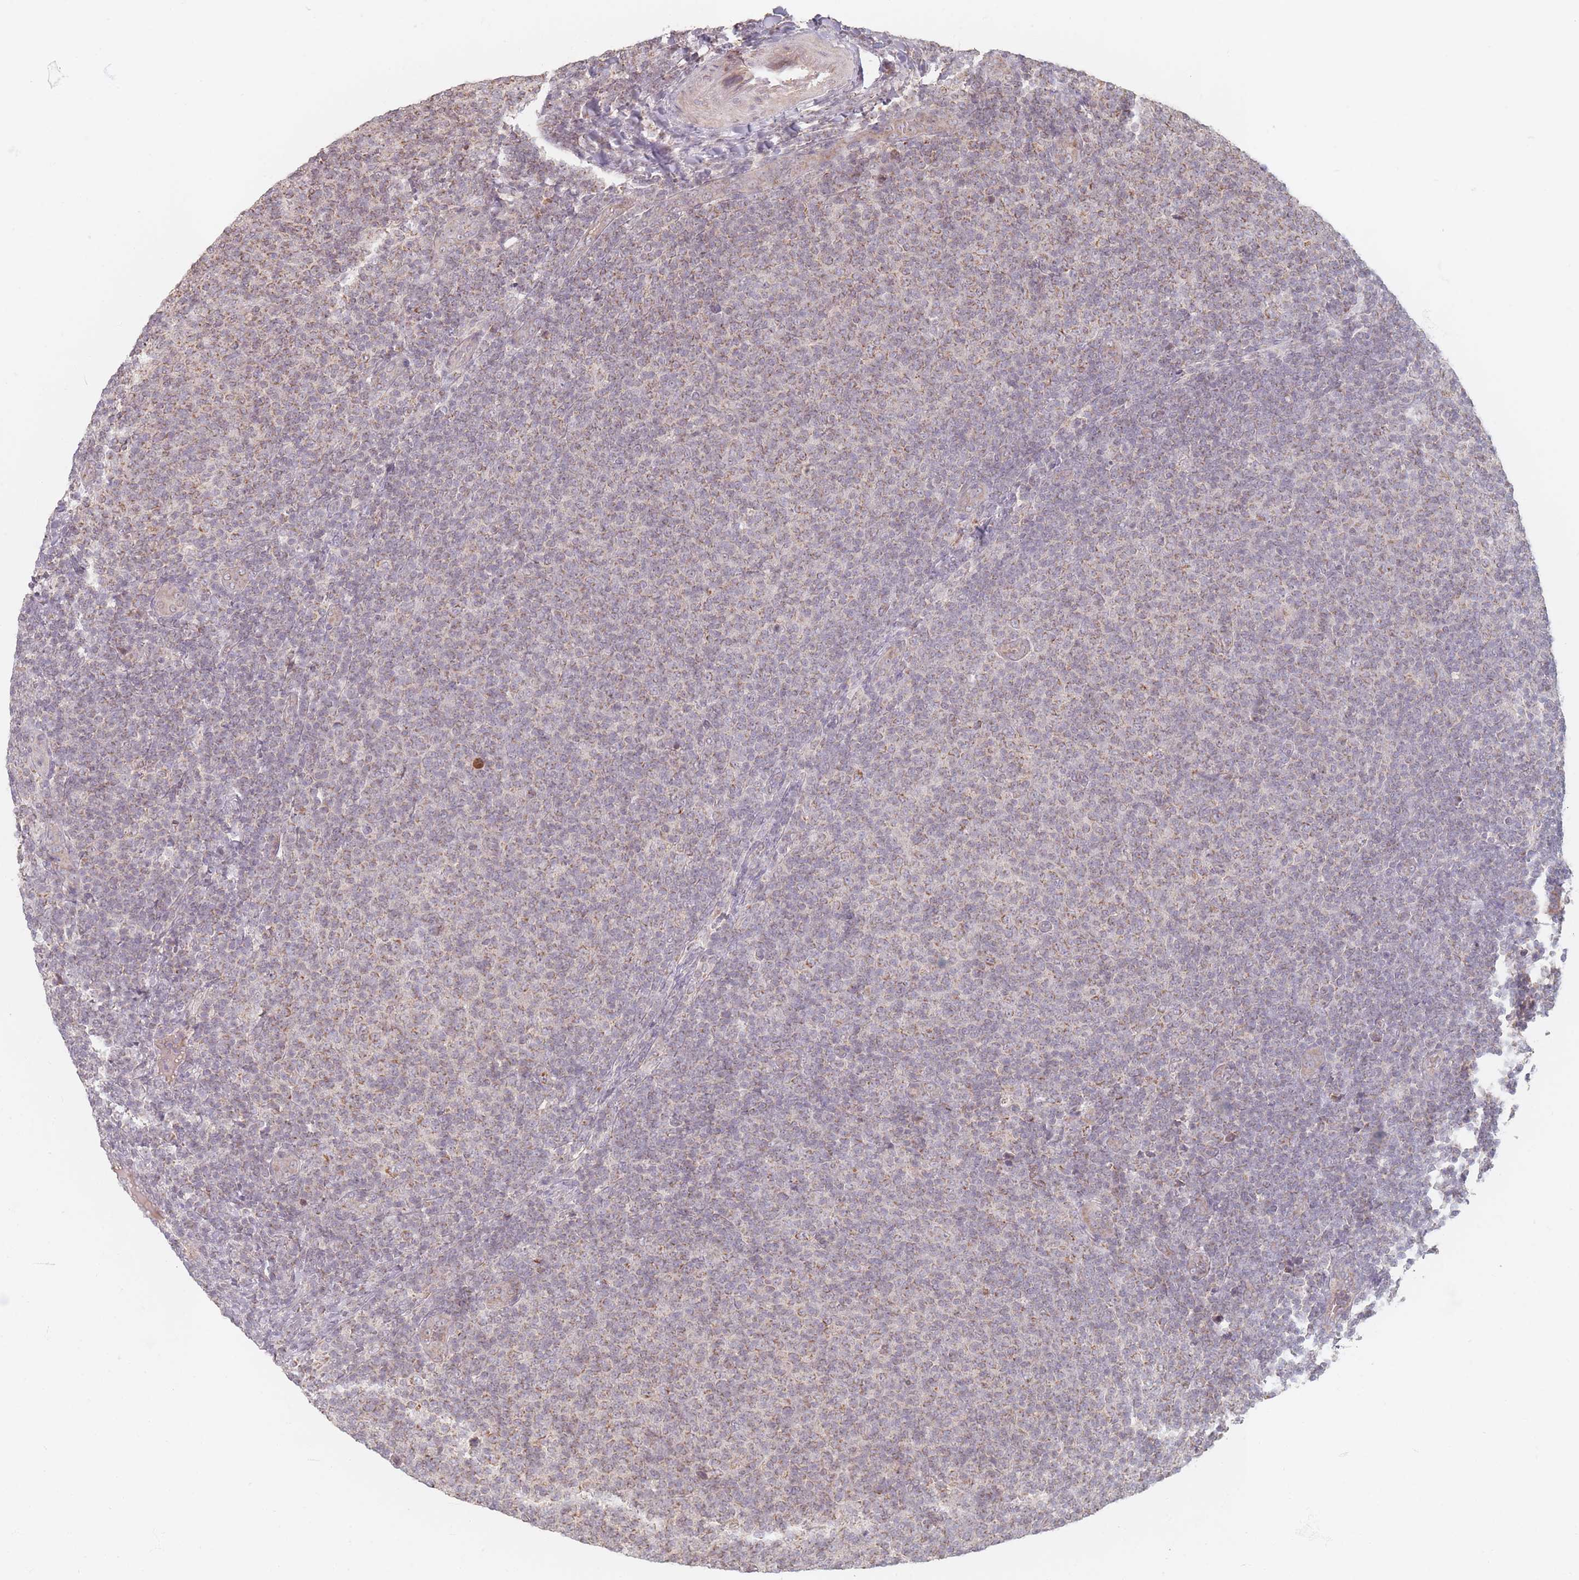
{"staining": {"intensity": "weak", "quantity": "25%-75%", "location": "cytoplasmic/membranous"}, "tissue": "lymphoma", "cell_type": "Tumor cells", "image_type": "cancer", "snomed": [{"axis": "morphology", "description": "Malignant lymphoma, non-Hodgkin's type, Low grade"}, {"axis": "topography", "description": "Lymph node"}], "caption": "Immunohistochemistry (IHC) micrograph of lymphoma stained for a protein (brown), which exhibits low levels of weak cytoplasmic/membranous positivity in approximately 25%-75% of tumor cells.", "gene": "OR2M4", "patient": {"sex": "male", "age": 66}}